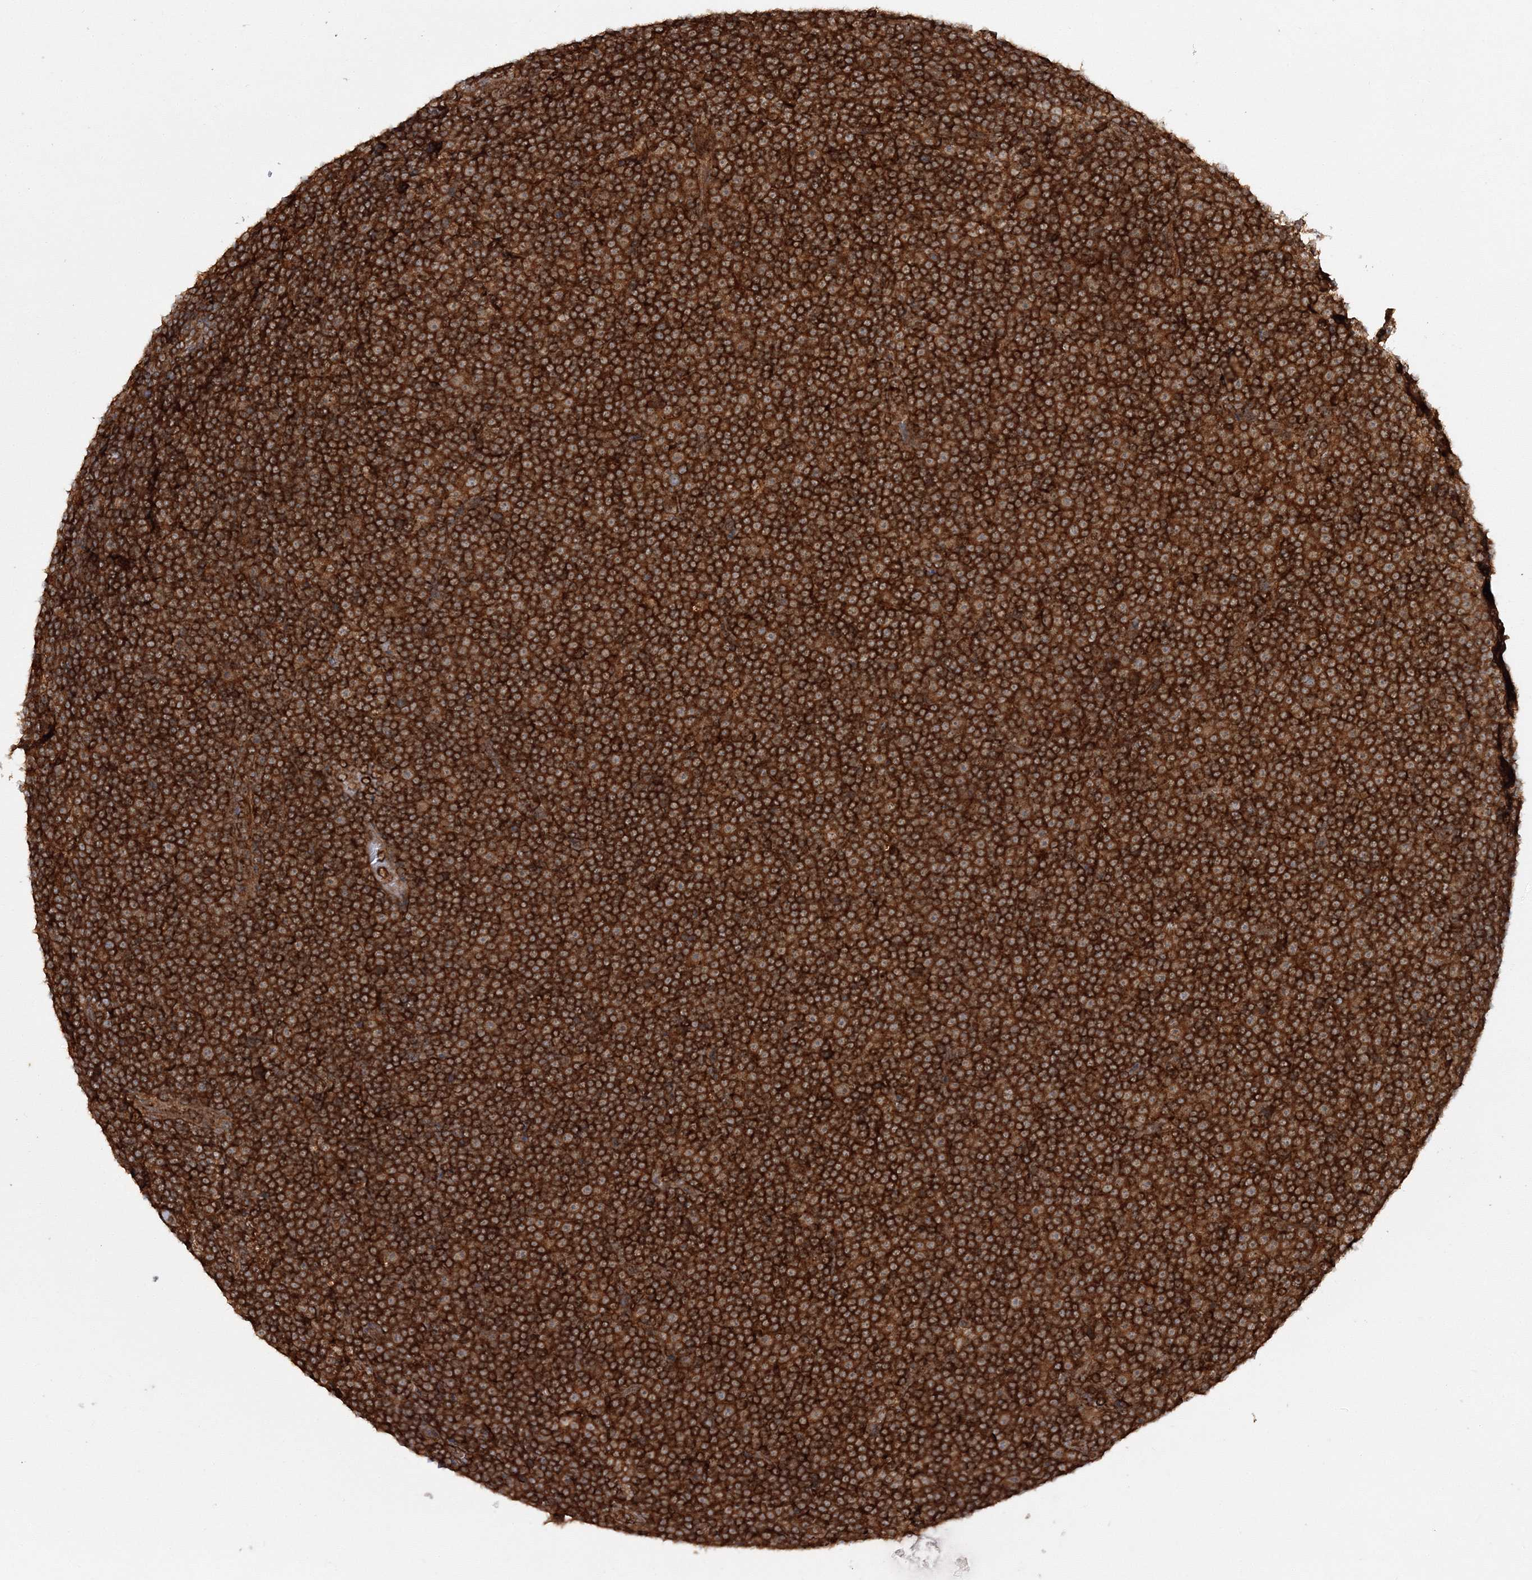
{"staining": {"intensity": "strong", "quantity": ">75%", "location": "cytoplasmic/membranous"}, "tissue": "lymphoma", "cell_type": "Tumor cells", "image_type": "cancer", "snomed": [{"axis": "morphology", "description": "Malignant lymphoma, non-Hodgkin's type, Low grade"}, {"axis": "topography", "description": "Lymph node"}], "caption": "Malignant lymphoma, non-Hodgkin's type (low-grade) was stained to show a protein in brown. There is high levels of strong cytoplasmic/membranous staining in about >75% of tumor cells. (DAB (3,3'-diaminobenzidine) IHC with brightfield microscopy, high magnification).", "gene": "WDR37", "patient": {"sex": "female", "age": 67}}